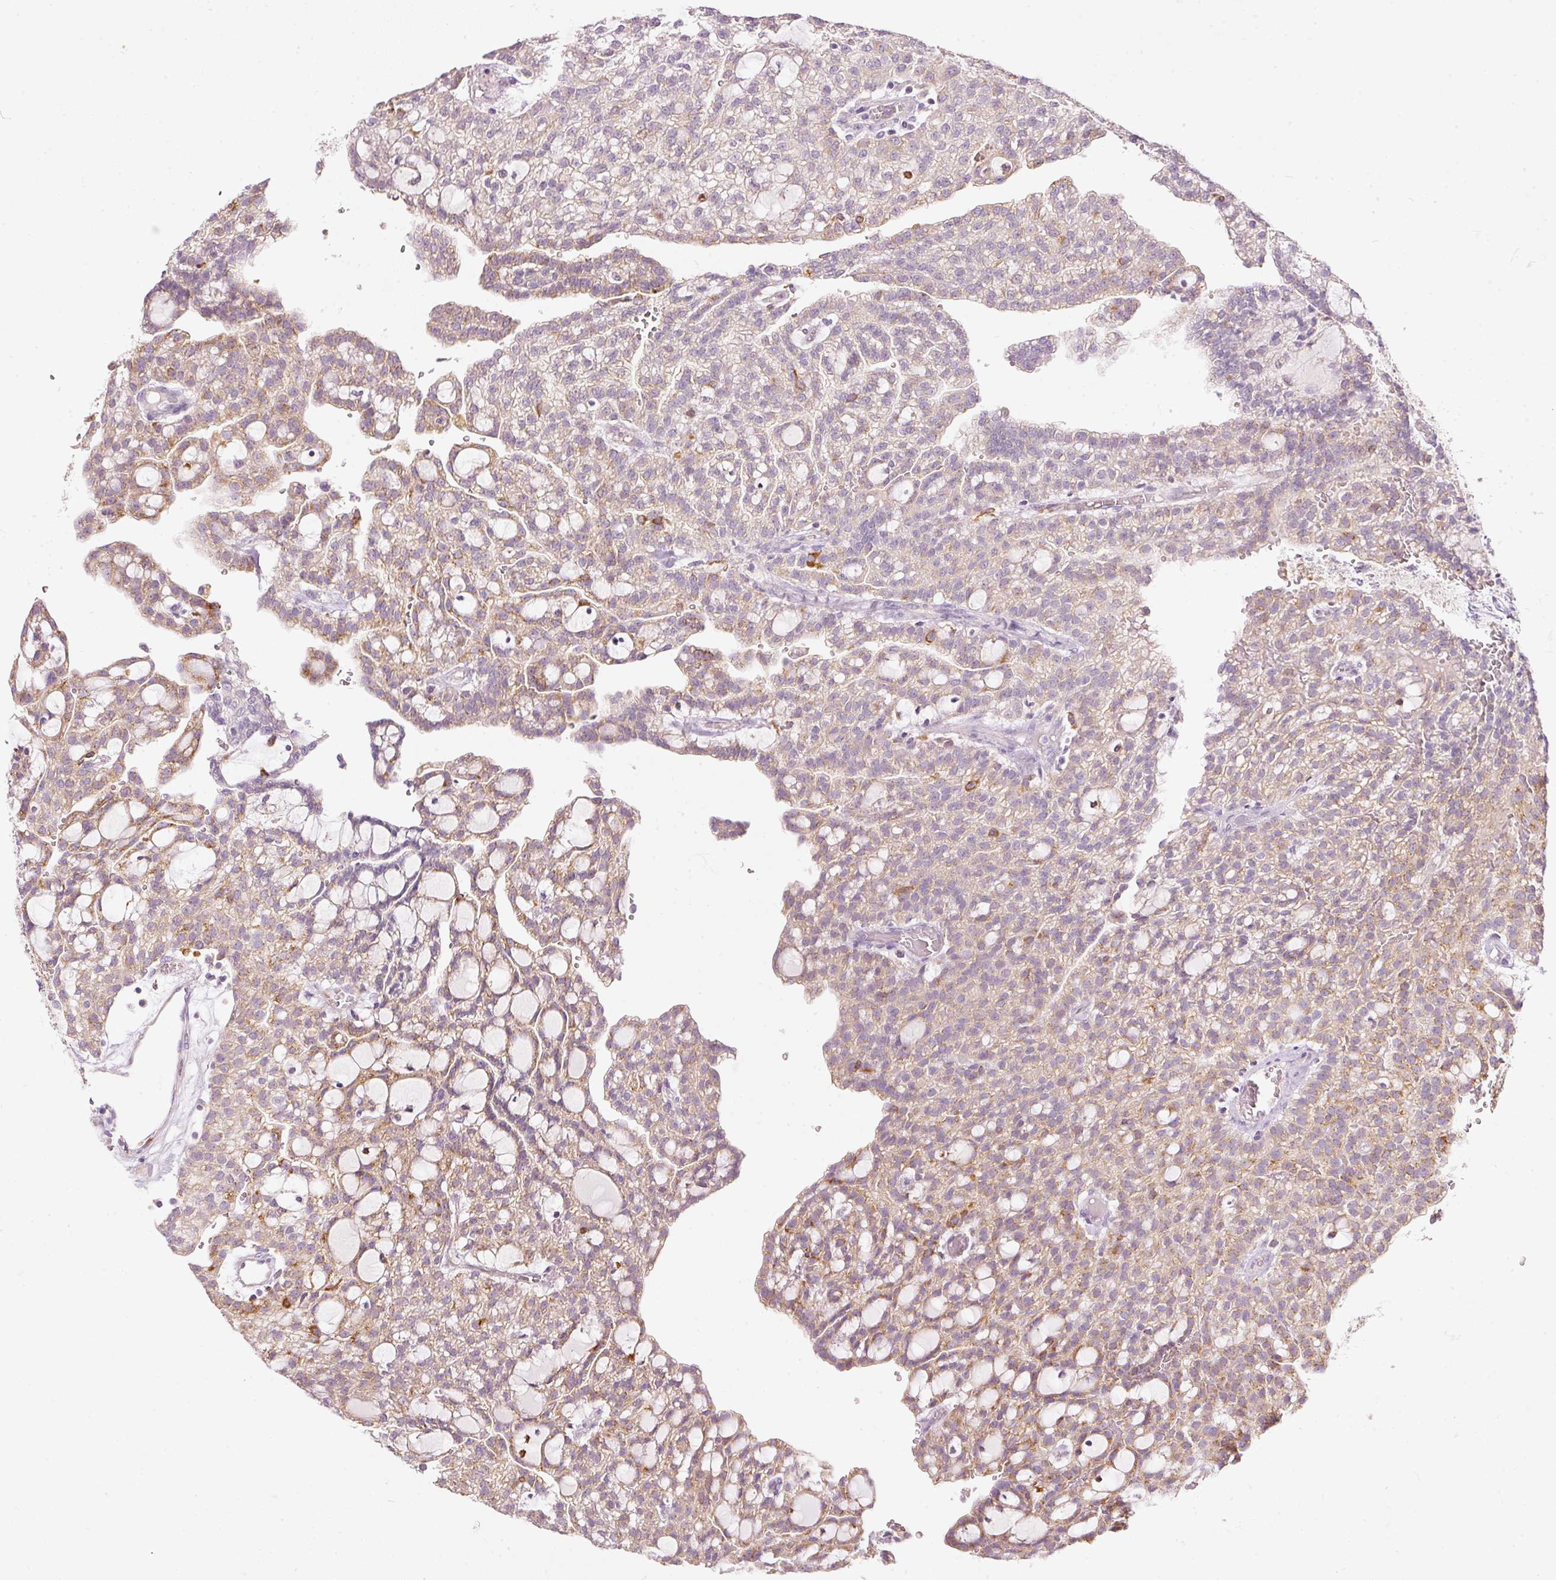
{"staining": {"intensity": "moderate", "quantity": "<25%", "location": "cytoplasmic/membranous"}, "tissue": "renal cancer", "cell_type": "Tumor cells", "image_type": "cancer", "snomed": [{"axis": "morphology", "description": "Adenocarcinoma, NOS"}, {"axis": "topography", "description": "Kidney"}], "caption": "Immunohistochemical staining of human renal cancer exhibits low levels of moderate cytoplasmic/membranous staining in approximately <25% of tumor cells.", "gene": "MTHFD2", "patient": {"sex": "male", "age": 63}}